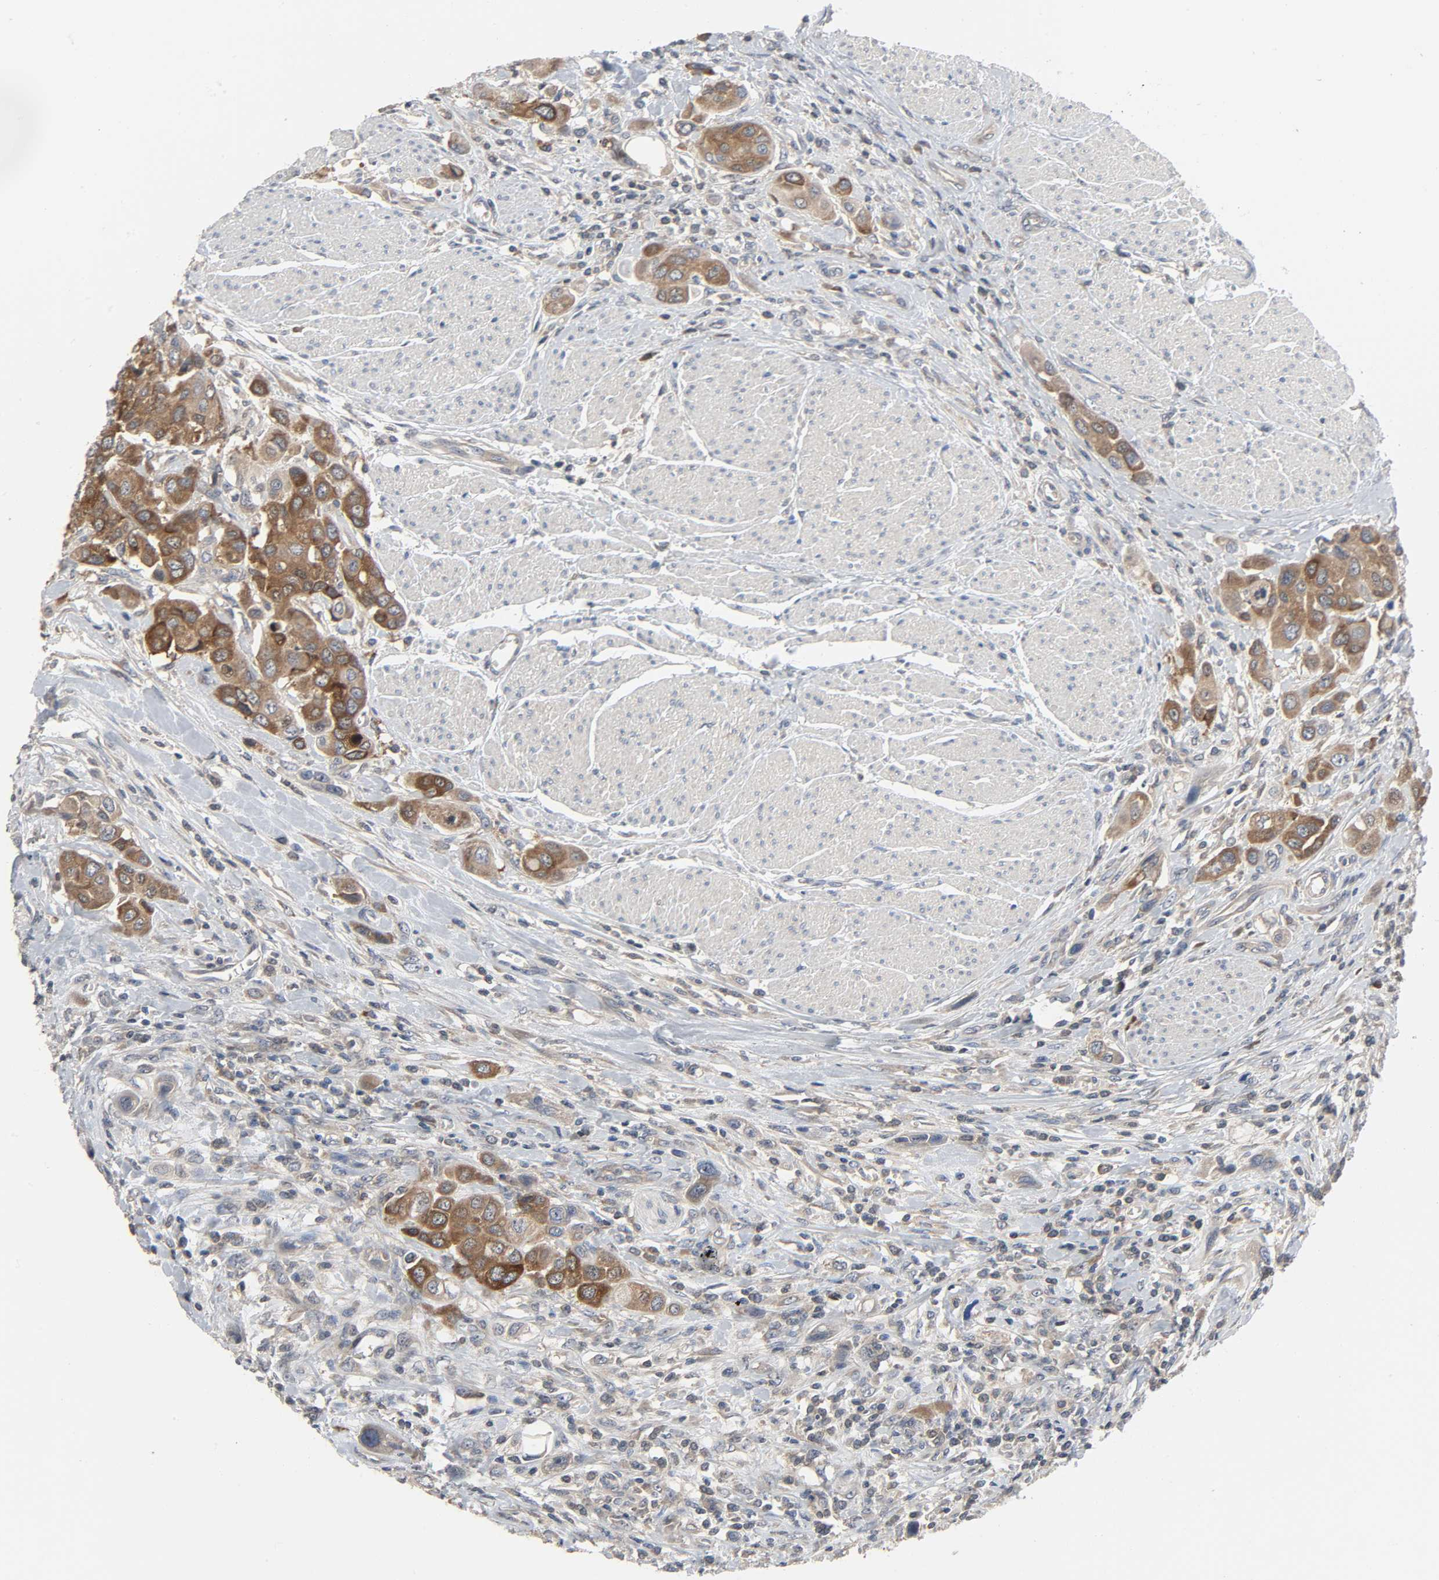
{"staining": {"intensity": "strong", "quantity": ">75%", "location": "cytoplasmic/membranous"}, "tissue": "urothelial cancer", "cell_type": "Tumor cells", "image_type": "cancer", "snomed": [{"axis": "morphology", "description": "Urothelial carcinoma, High grade"}, {"axis": "topography", "description": "Urinary bladder"}], "caption": "Immunohistochemical staining of high-grade urothelial carcinoma demonstrates high levels of strong cytoplasmic/membranous positivity in about >75% of tumor cells.", "gene": "PLEKHA2", "patient": {"sex": "male", "age": 50}}